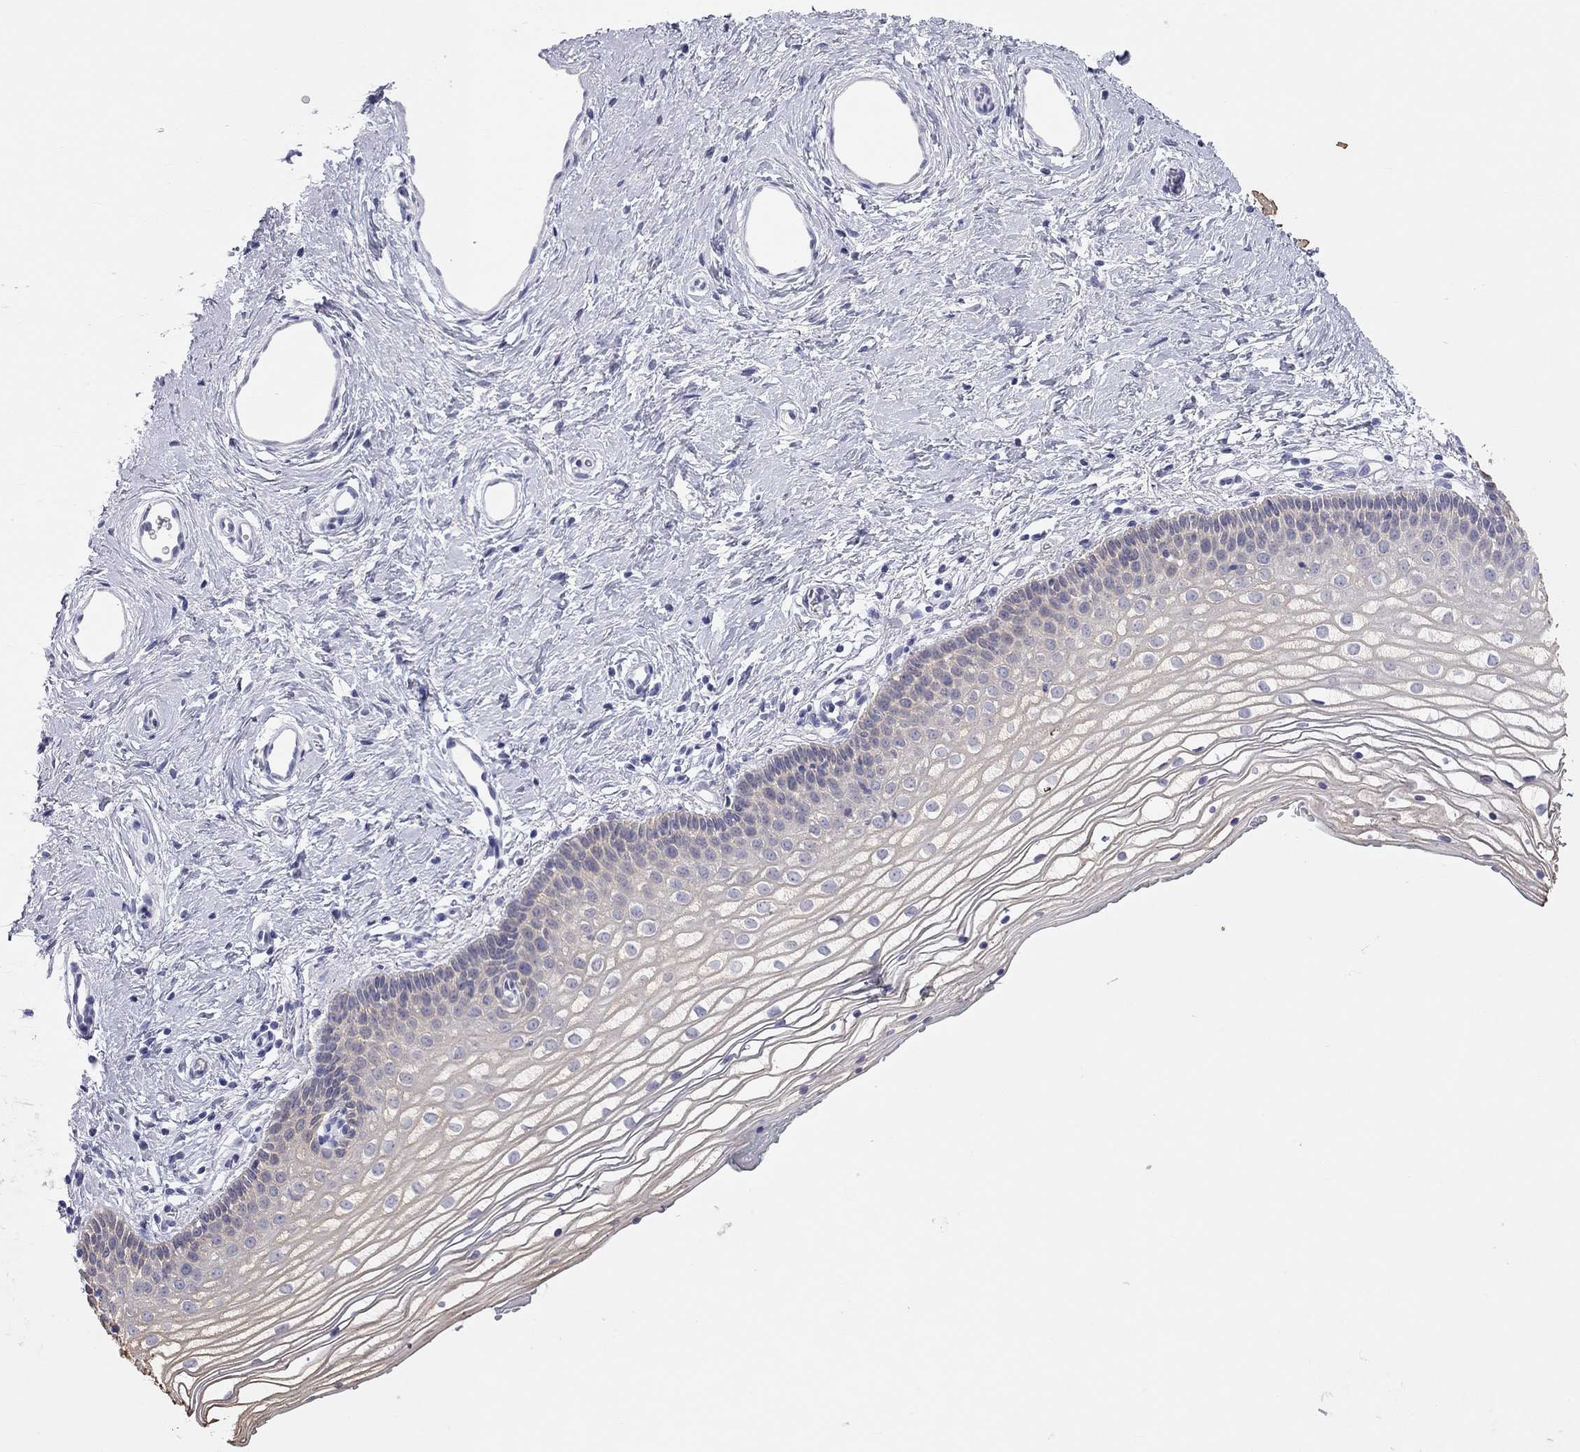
{"staining": {"intensity": "negative", "quantity": "none", "location": "none"}, "tissue": "vagina", "cell_type": "Squamous epithelial cells", "image_type": "normal", "snomed": [{"axis": "morphology", "description": "Normal tissue, NOS"}, {"axis": "topography", "description": "Vagina"}], "caption": "DAB immunohistochemical staining of benign human vagina exhibits no significant positivity in squamous epithelial cells.", "gene": "AK8", "patient": {"sex": "female", "age": 36}}